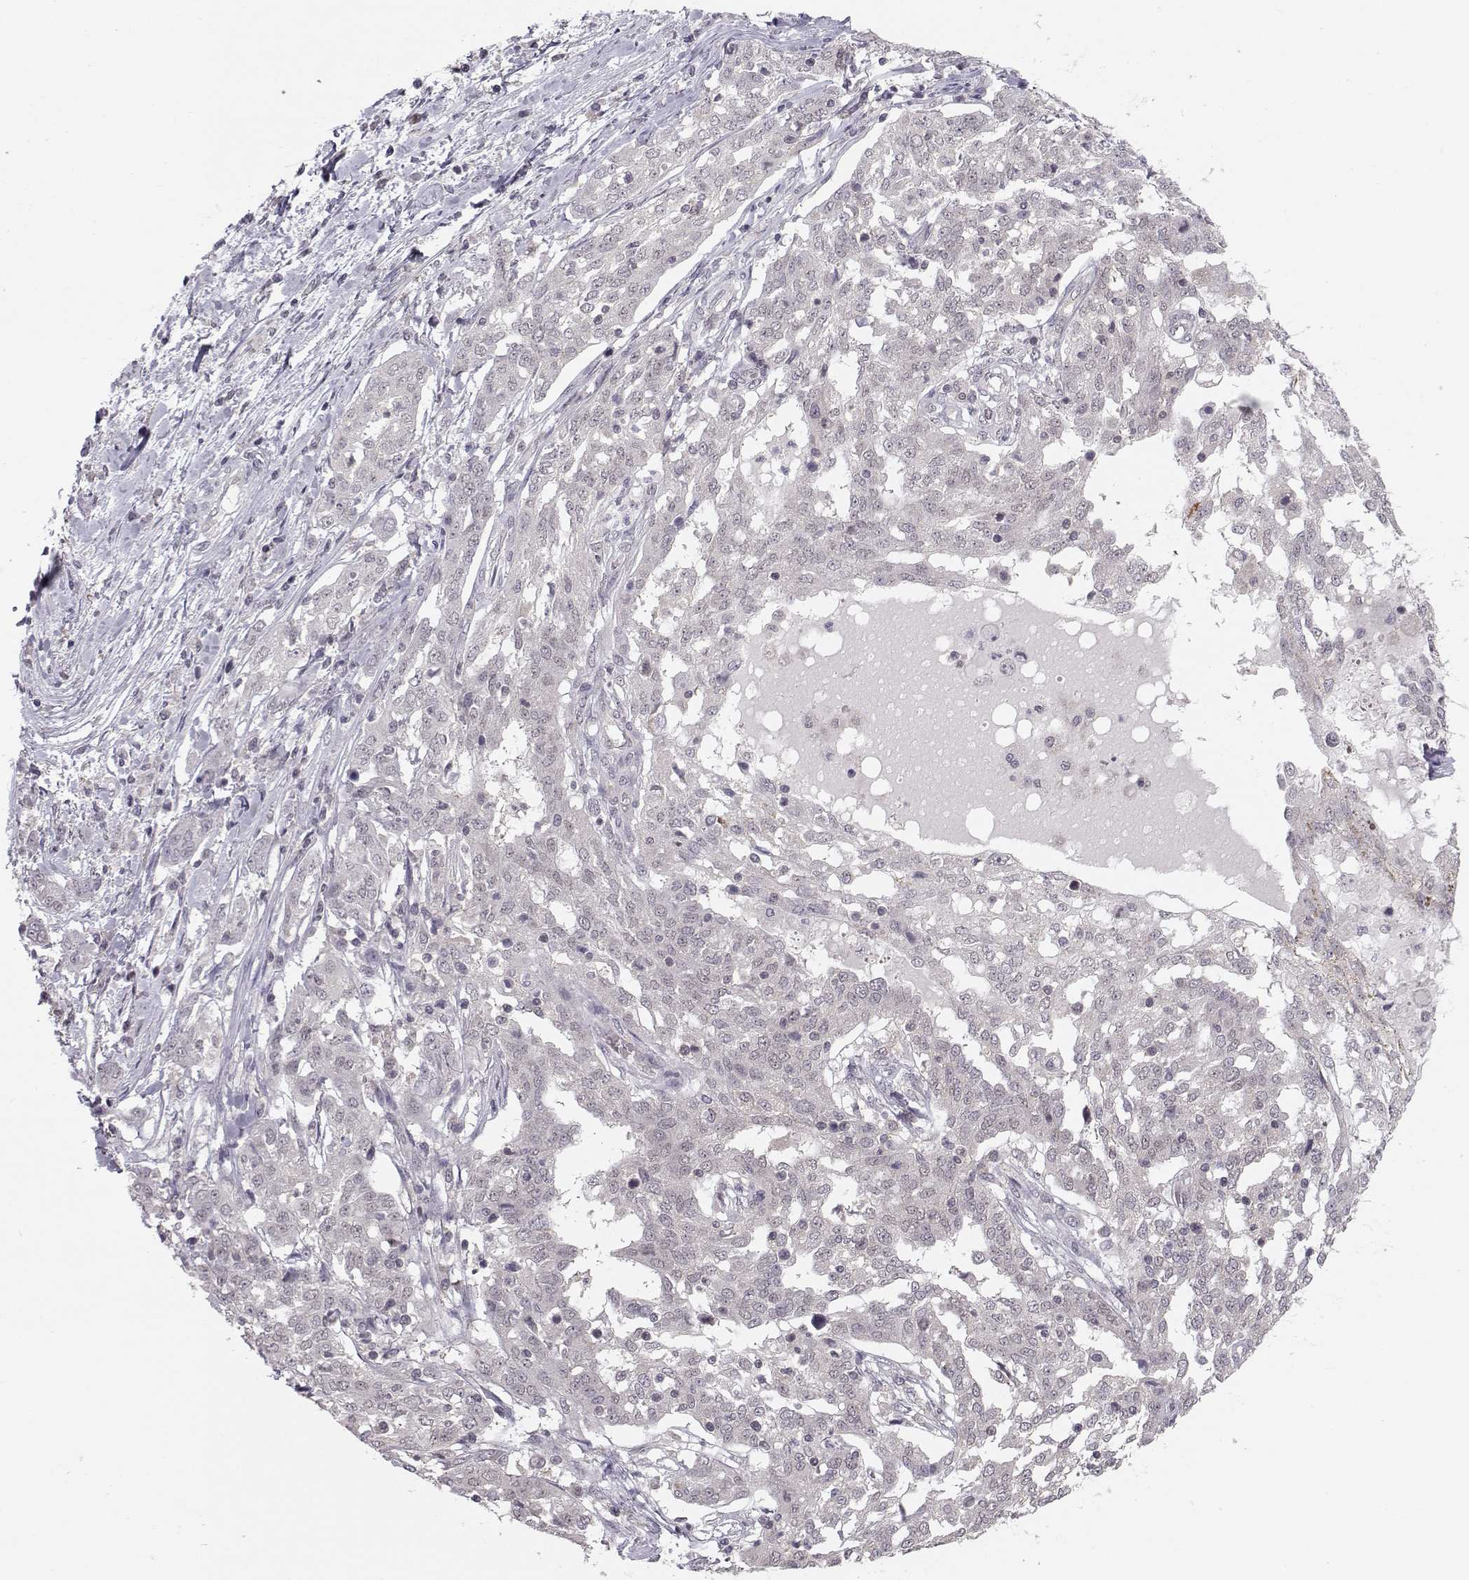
{"staining": {"intensity": "negative", "quantity": "none", "location": "none"}, "tissue": "ovarian cancer", "cell_type": "Tumor cells", "image_type": "cancer", "snomed": [{"axis": "morphology", "description": "Cystadenocarcinoma, serous, NOS"}, {"axis": "topography", "description": "Ovary"}], "caption": "Tumor cells are negative for protein expression in human serous cystadenocarcinoma (ovarian).", "gene": "KIF13B", "patient": {"sex": "female", "age": 67}}